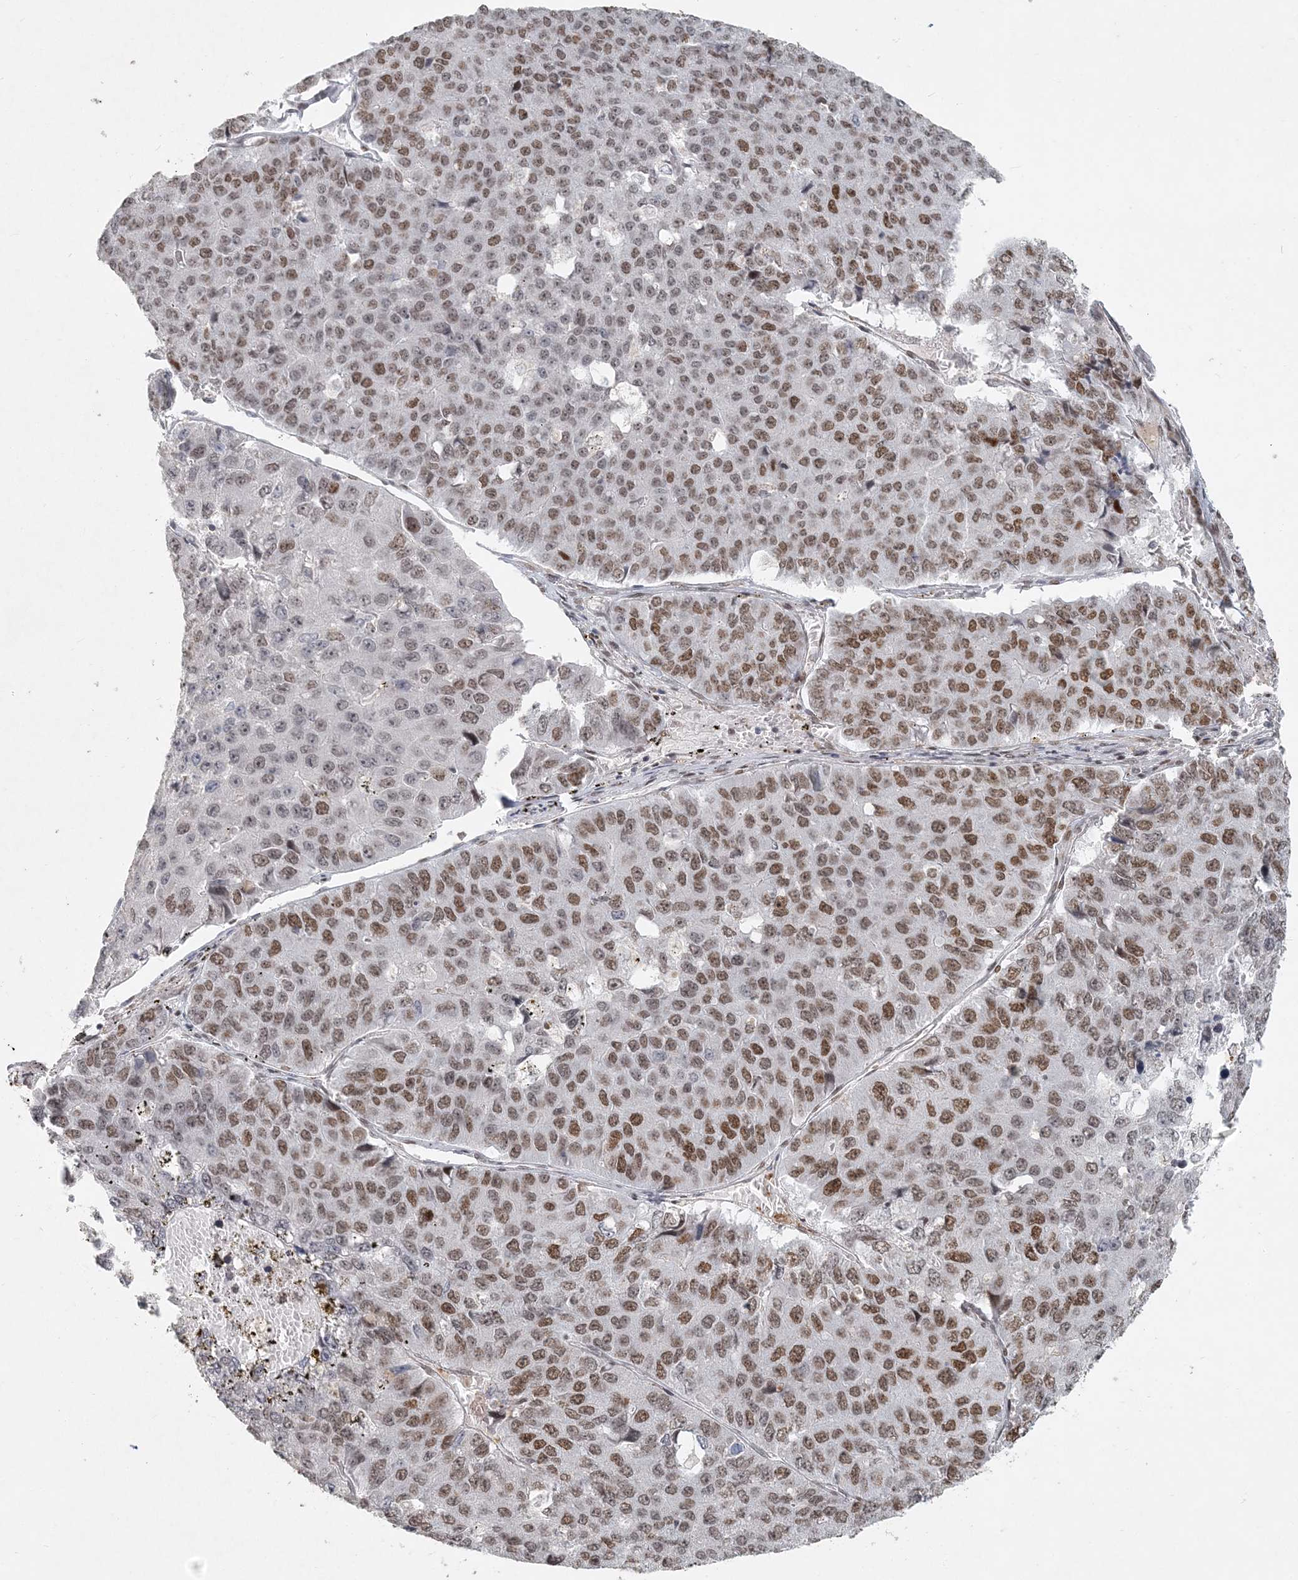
{"staining": {"intensity": "moderate", "quantity": "25%-75%", "location": "nuclear"}, "tissue": "pancreatic cancer", "cell_type": "Tumor cells", "image_type": "cancer", "snomed": [{"axis": "morphology", "description": "Adenocarcinoma, NOS"}, {"axis": "topography", "description": "Pancreas"}], "caption": "This is a photomicrograph of IHC staining of pancreatic cancer, which shows moderate positivity in the nuclear of tumor cells.", "gene": "BAZ1B", "patient": {"sex": "male", "age": 50}}